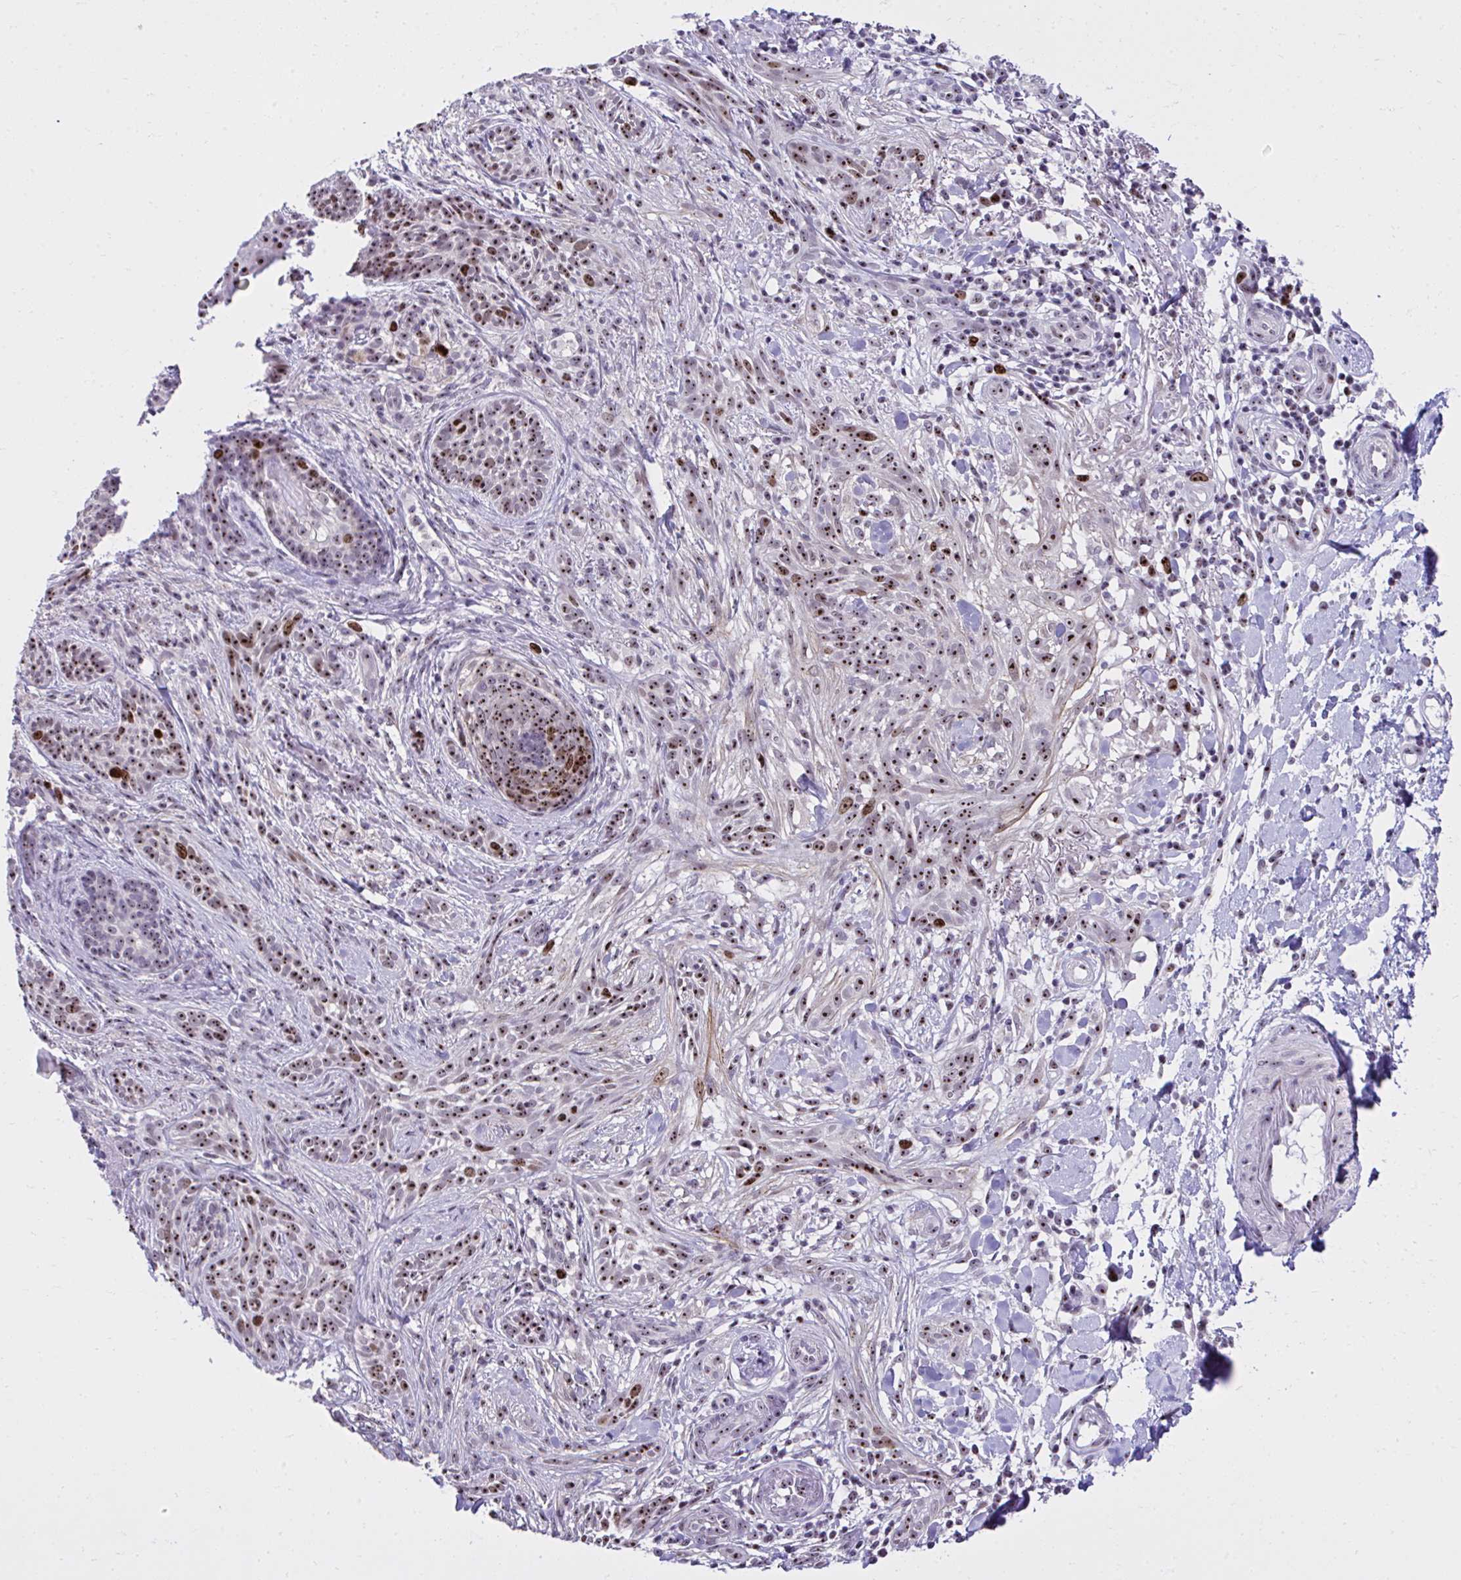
{"staining": {"intensity": "strong", "quantity": ">75%", "location": "nuclear"}, "tissue": "skin cancer", "cell_type": "Tumor cells", "image_type": "cancer", "snomed": [{"axis": "morphology", "description": "Basal cell carcinoma"}, {"axis": "topography", "description": "Skin"}], "caption": "High-magnification brightfield microscopy of skin basal cell carcinoma stained with DAB (brown) and counterstained with hematoxylin (blue). tumor cells exhibit strong nuclear staining is seen in about>75% of cells.", "gene": "CEP72", "patient": {"sex": "male", "age": 75}}